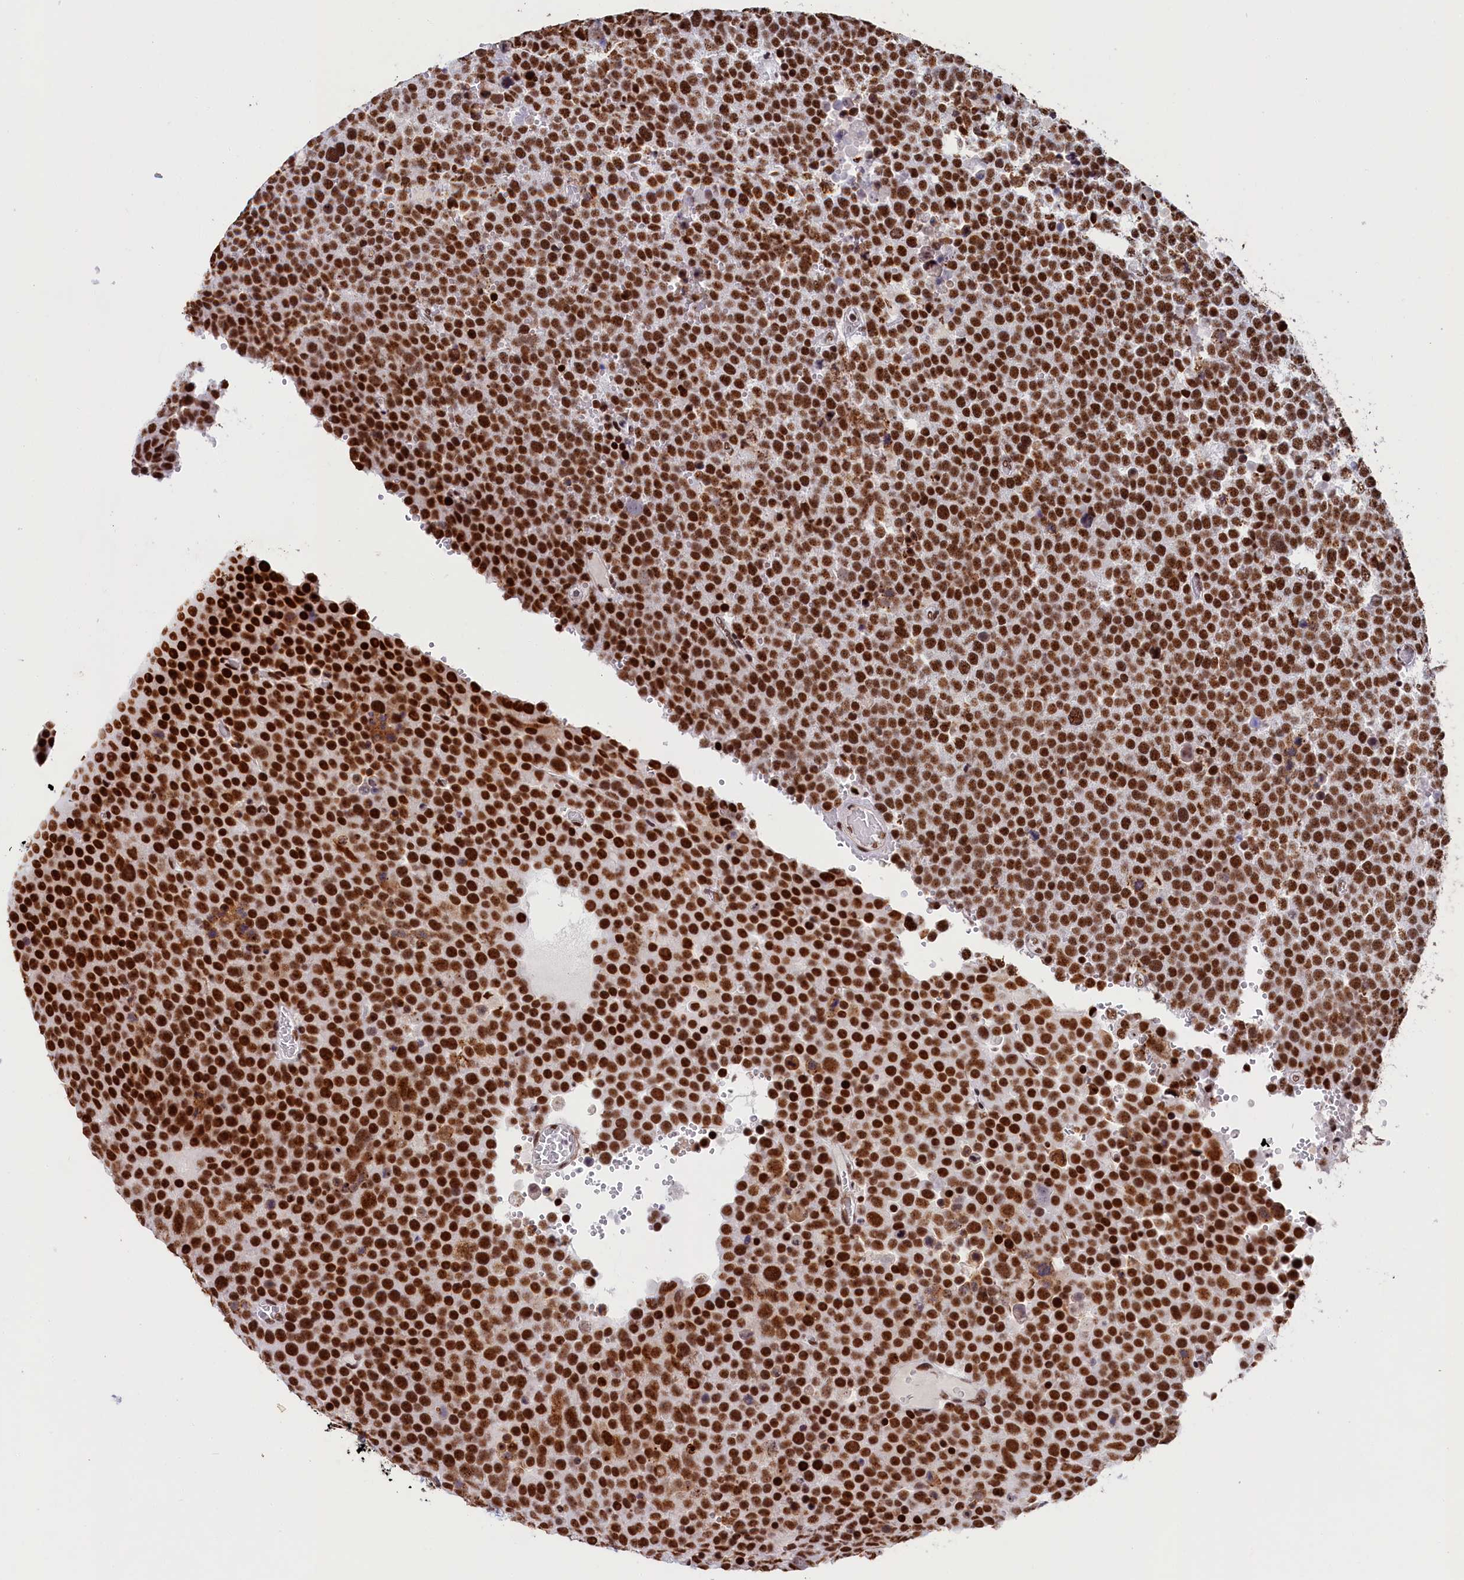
{"staining": {"intensity": "strong", "quantity": ">75%", "location": "nuclear"}, "tissue": "testis cancer", "cell_type": "Tumor cells", "image_type": "cancer", "snomed": [{"axis": "morphology", "description": "Seminoma, NOS"}, {"axis": "topography", "description": "Testis"}], "caption": "Testis cancer (seminoma) tissue exhibits strong nuclear positivity in about >75% of tumor cells, visualized by immunohistochemistry.", "gene": "SNRNP70", "patient": {"sex": "male", "age": 71}}